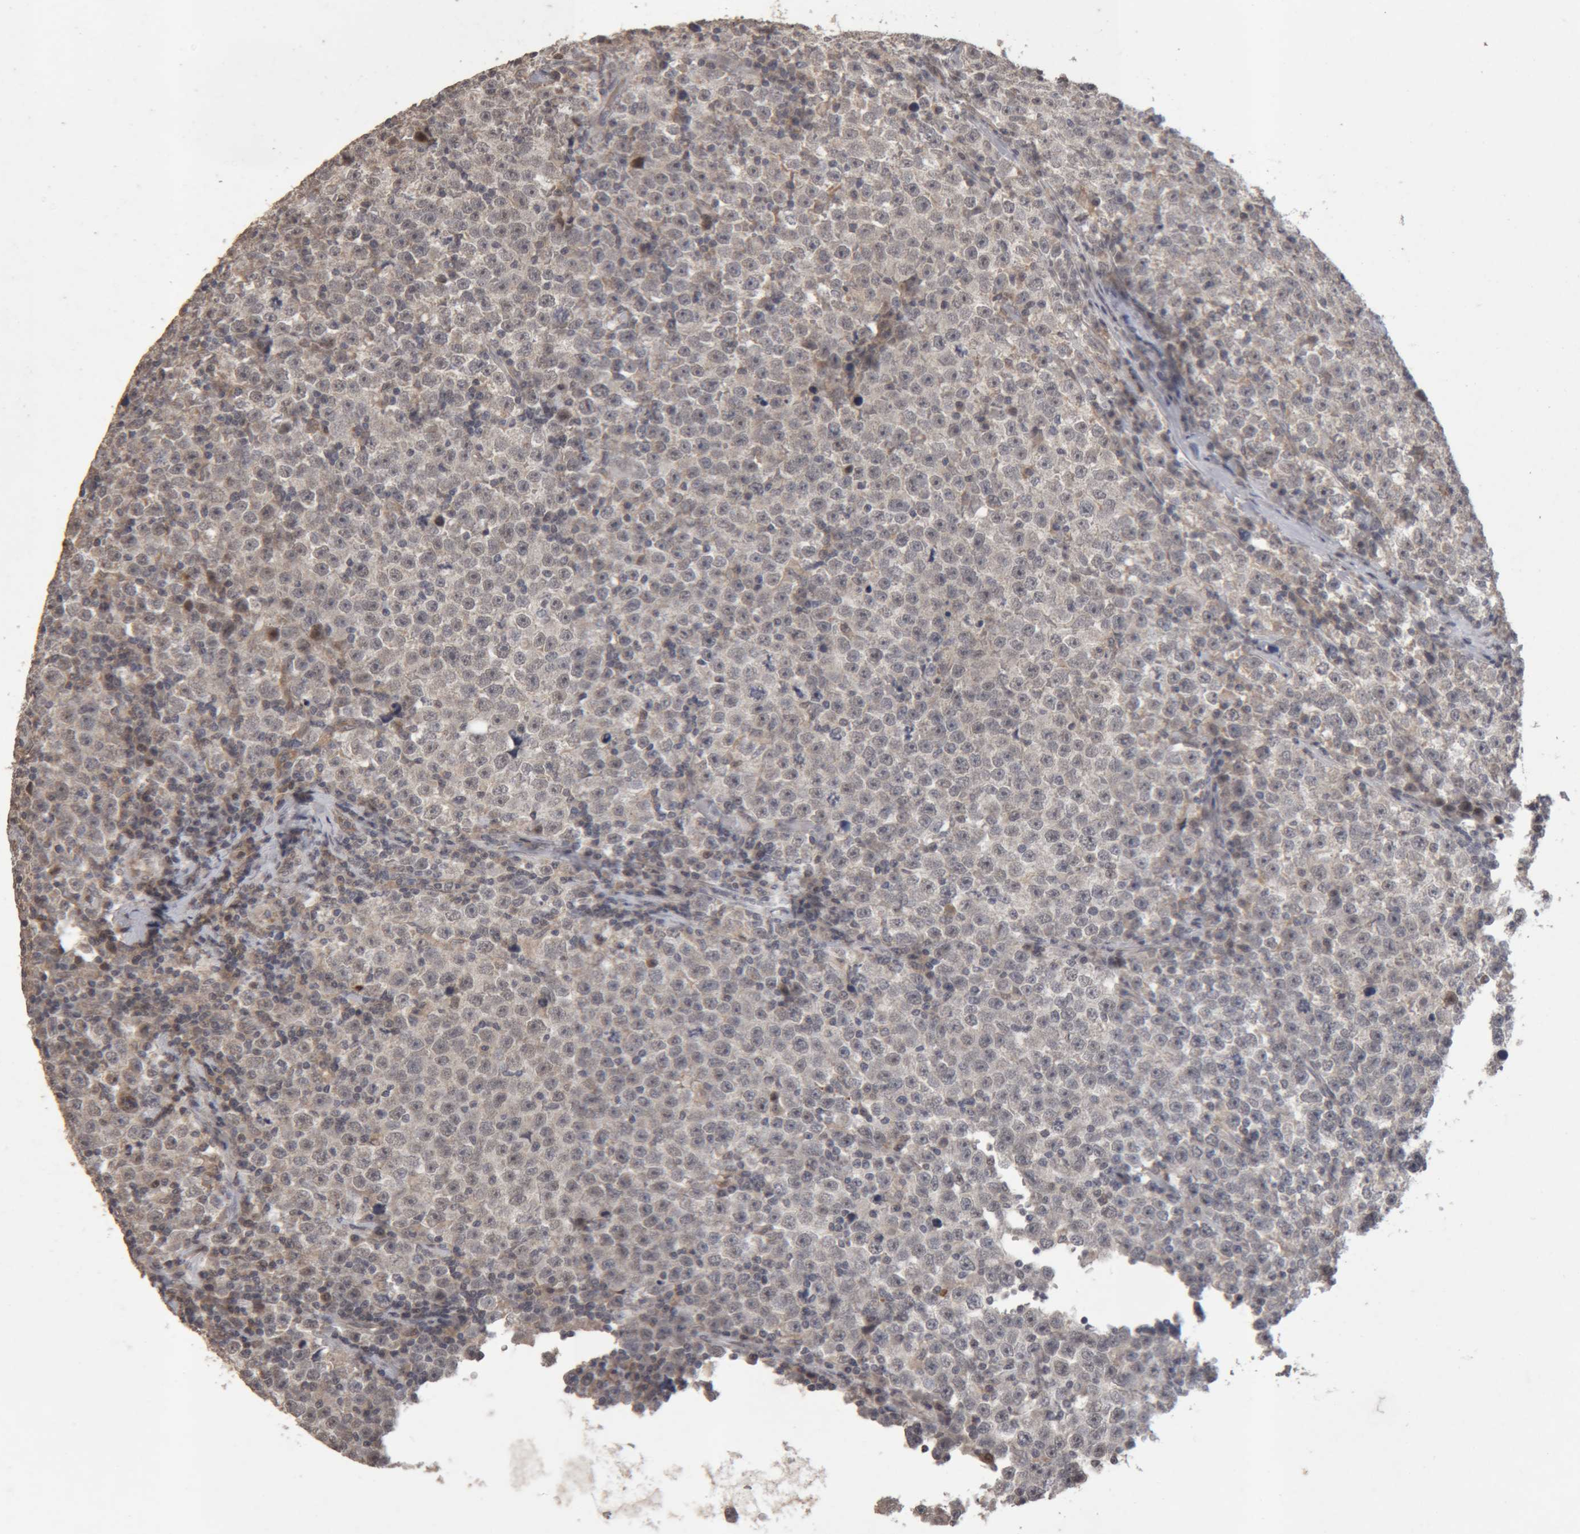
{"staining": {"intensity": "negative", "quantity": "none", "location": "none"}, "tissue": "testis cancer", "cell_type": "Tumor cells", "image_type": "cancer", "snomed": [{"axis": "morphology", "description": "Seminoma, NOS"}, {"axis": "topography", "description": "Testis"}], "caption": "High power microscopy image of an immunohistochemistry image of seminoma (testis), revealing no significant positivity in tumor cells. (Stains: DAB (3,3'-diaminobenzidine) immunohistochemistry with hematoxylin counter stain, Microscopy: brightfield microscopy at high magnification).", "gene": "MEP1A", "patient": {"sex": "male", "age": 43}}